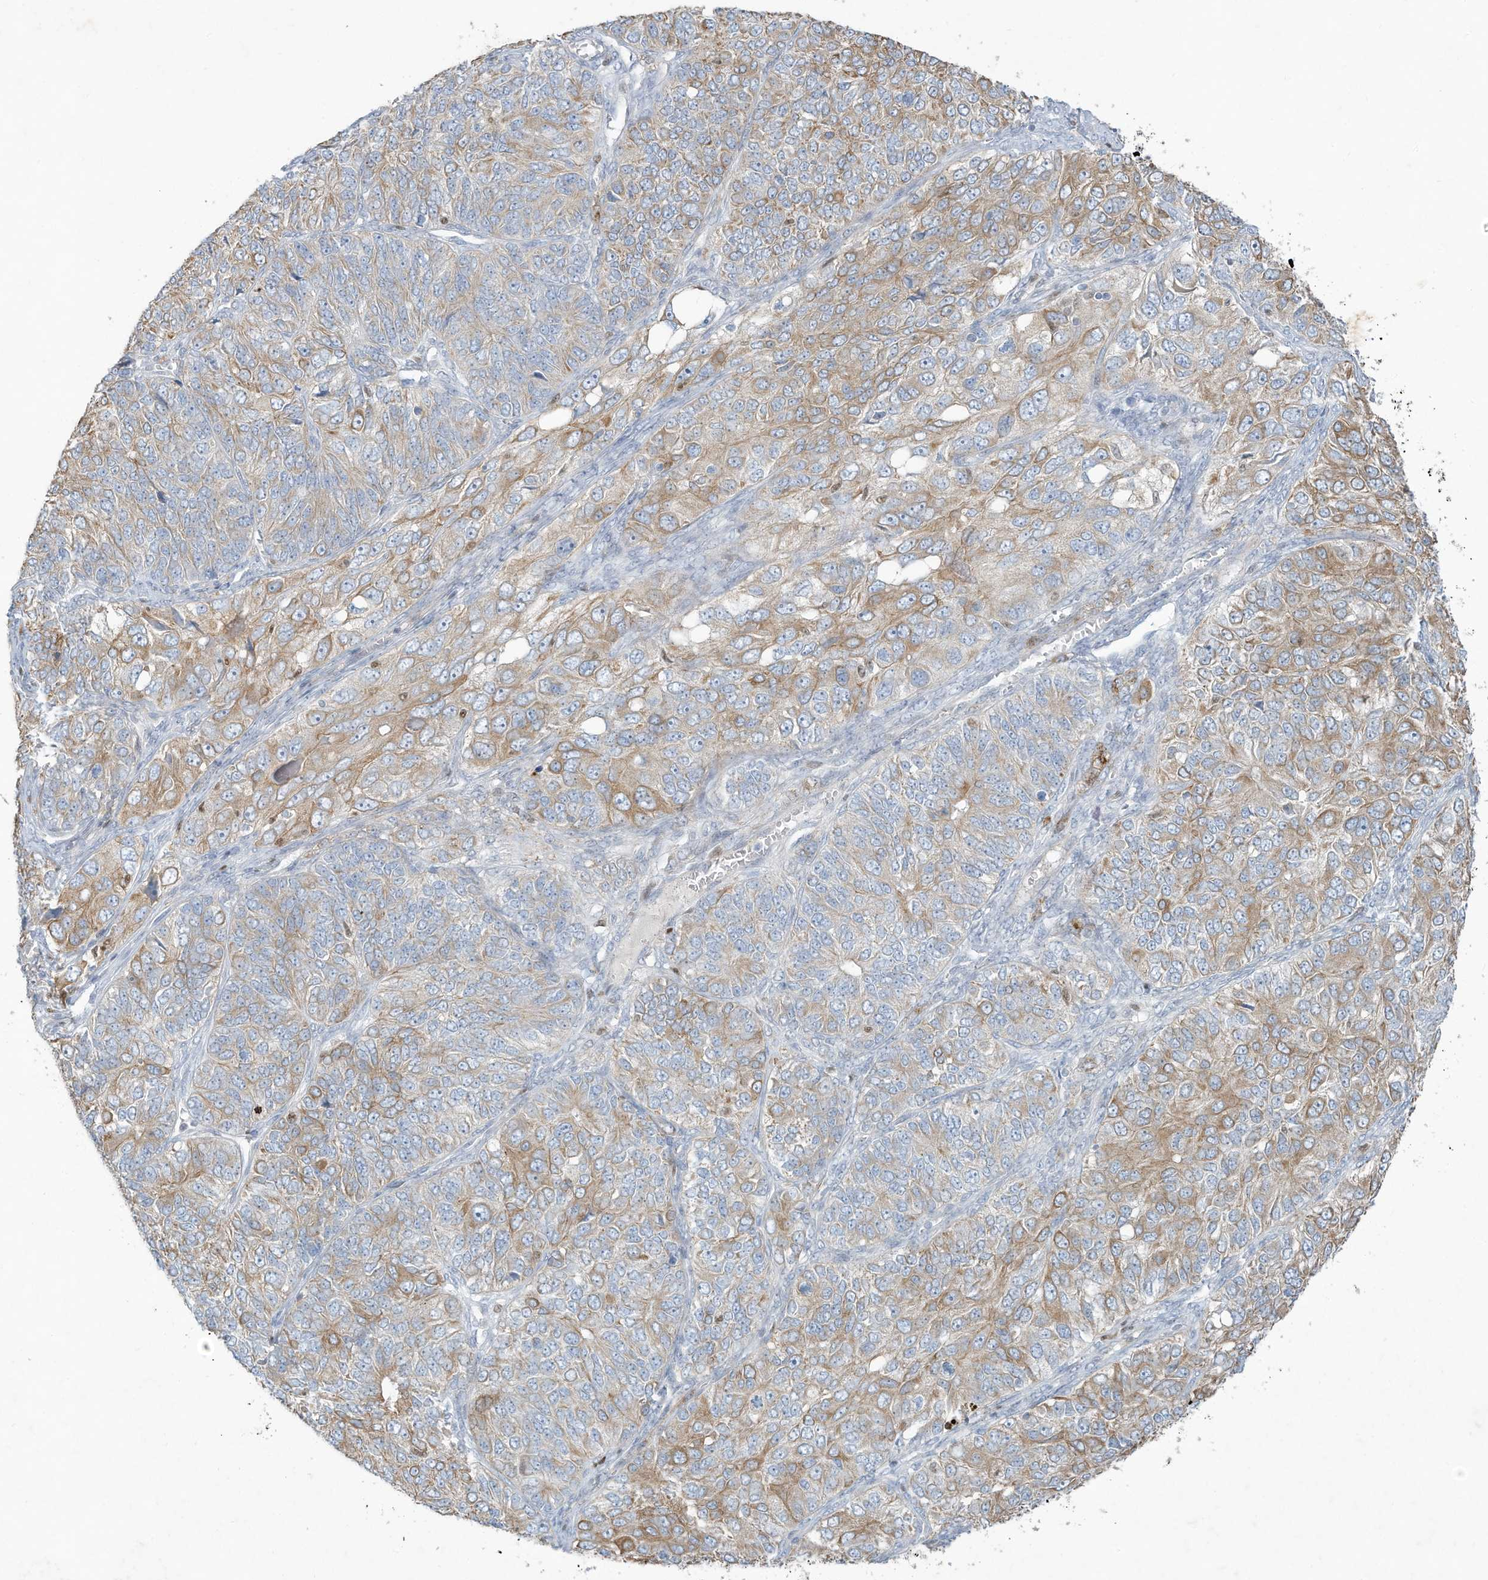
{"staining": {"intensity": "weak", "quantity": ">75%", "location": "cytoplasmic/membranous"}, "tissue": "ovarian cancer", "cell_type": "Tumor cells", "image_type": "cancer", "snomed": [{"axis": "morphology", "description": "Carcinoma, endometroid"}, {"axis": "topography", "description": "Ovary"}], "caption": "Human ovarian endometroid carcinoma stained with a brown dye exhibits weak cytoplasmic/membranous positive expression in approximately >75% of tumor cells.", "gene": "TUBE1", "patient": {"sex": "female", "age": 51}}